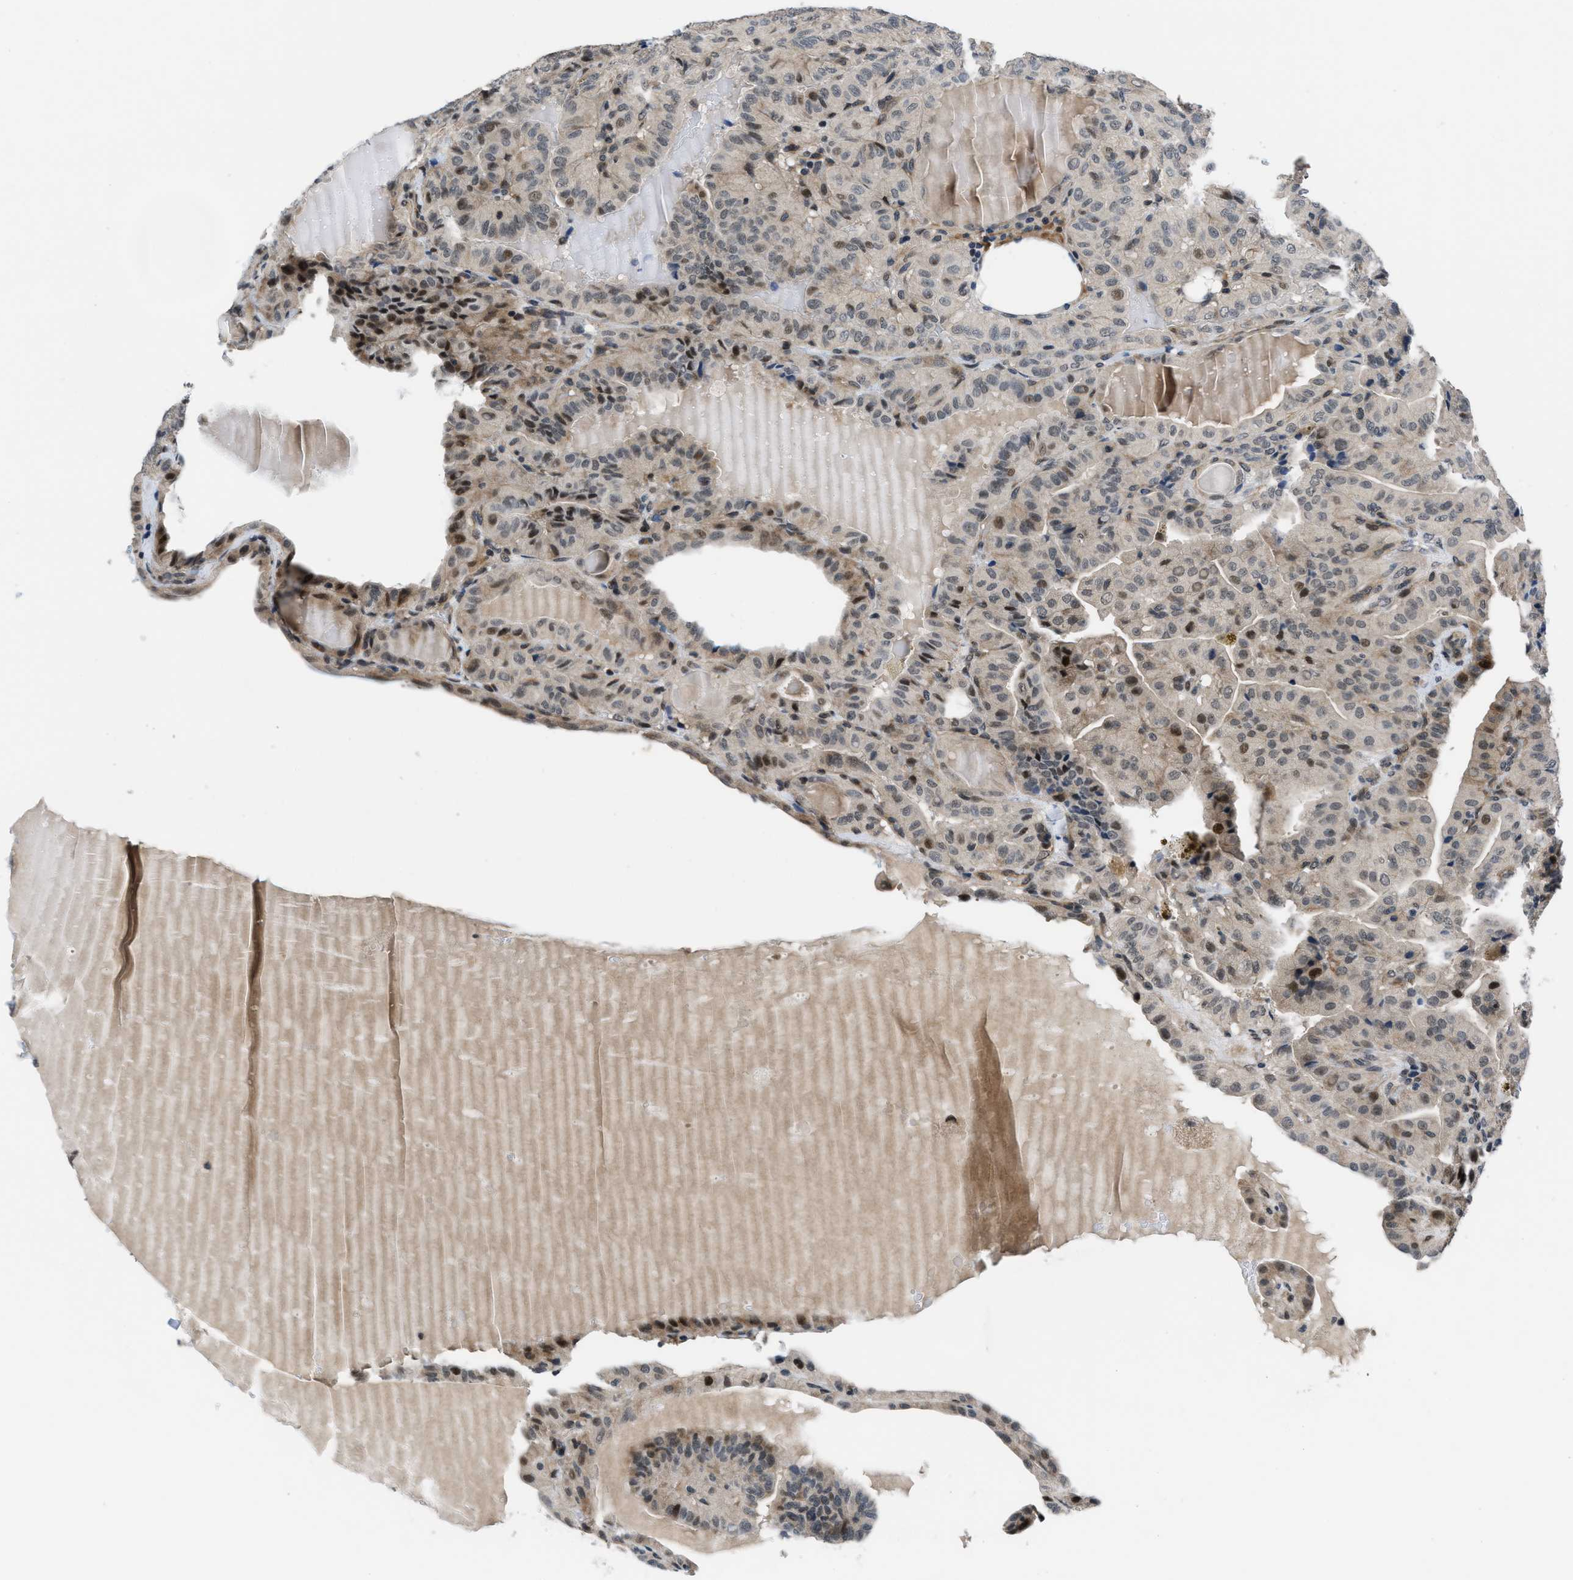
{"staining": {"intensity": "moderate", "quantity": "<25%", "location": "cytoplasmic/membranous,nuclear"}, "tissue": "thyroid cancer", "cell_type": "Tumor cells", "image_type": "cancer", "snomed": [{"axis": "morphology", "description": "Papillary adenocarcinoma, NOS"}, {"axis": "topography", "description": "Thyroid gland"}], "caption": "Thyroid cancer (papillary adenocarcinoma) stained for a protein exhibits moderate cytoplasmic/membranous and nuclear positivity in tumor cells.", "gene": "SETD5", "patient": {"sex": "male", "age": 77}}